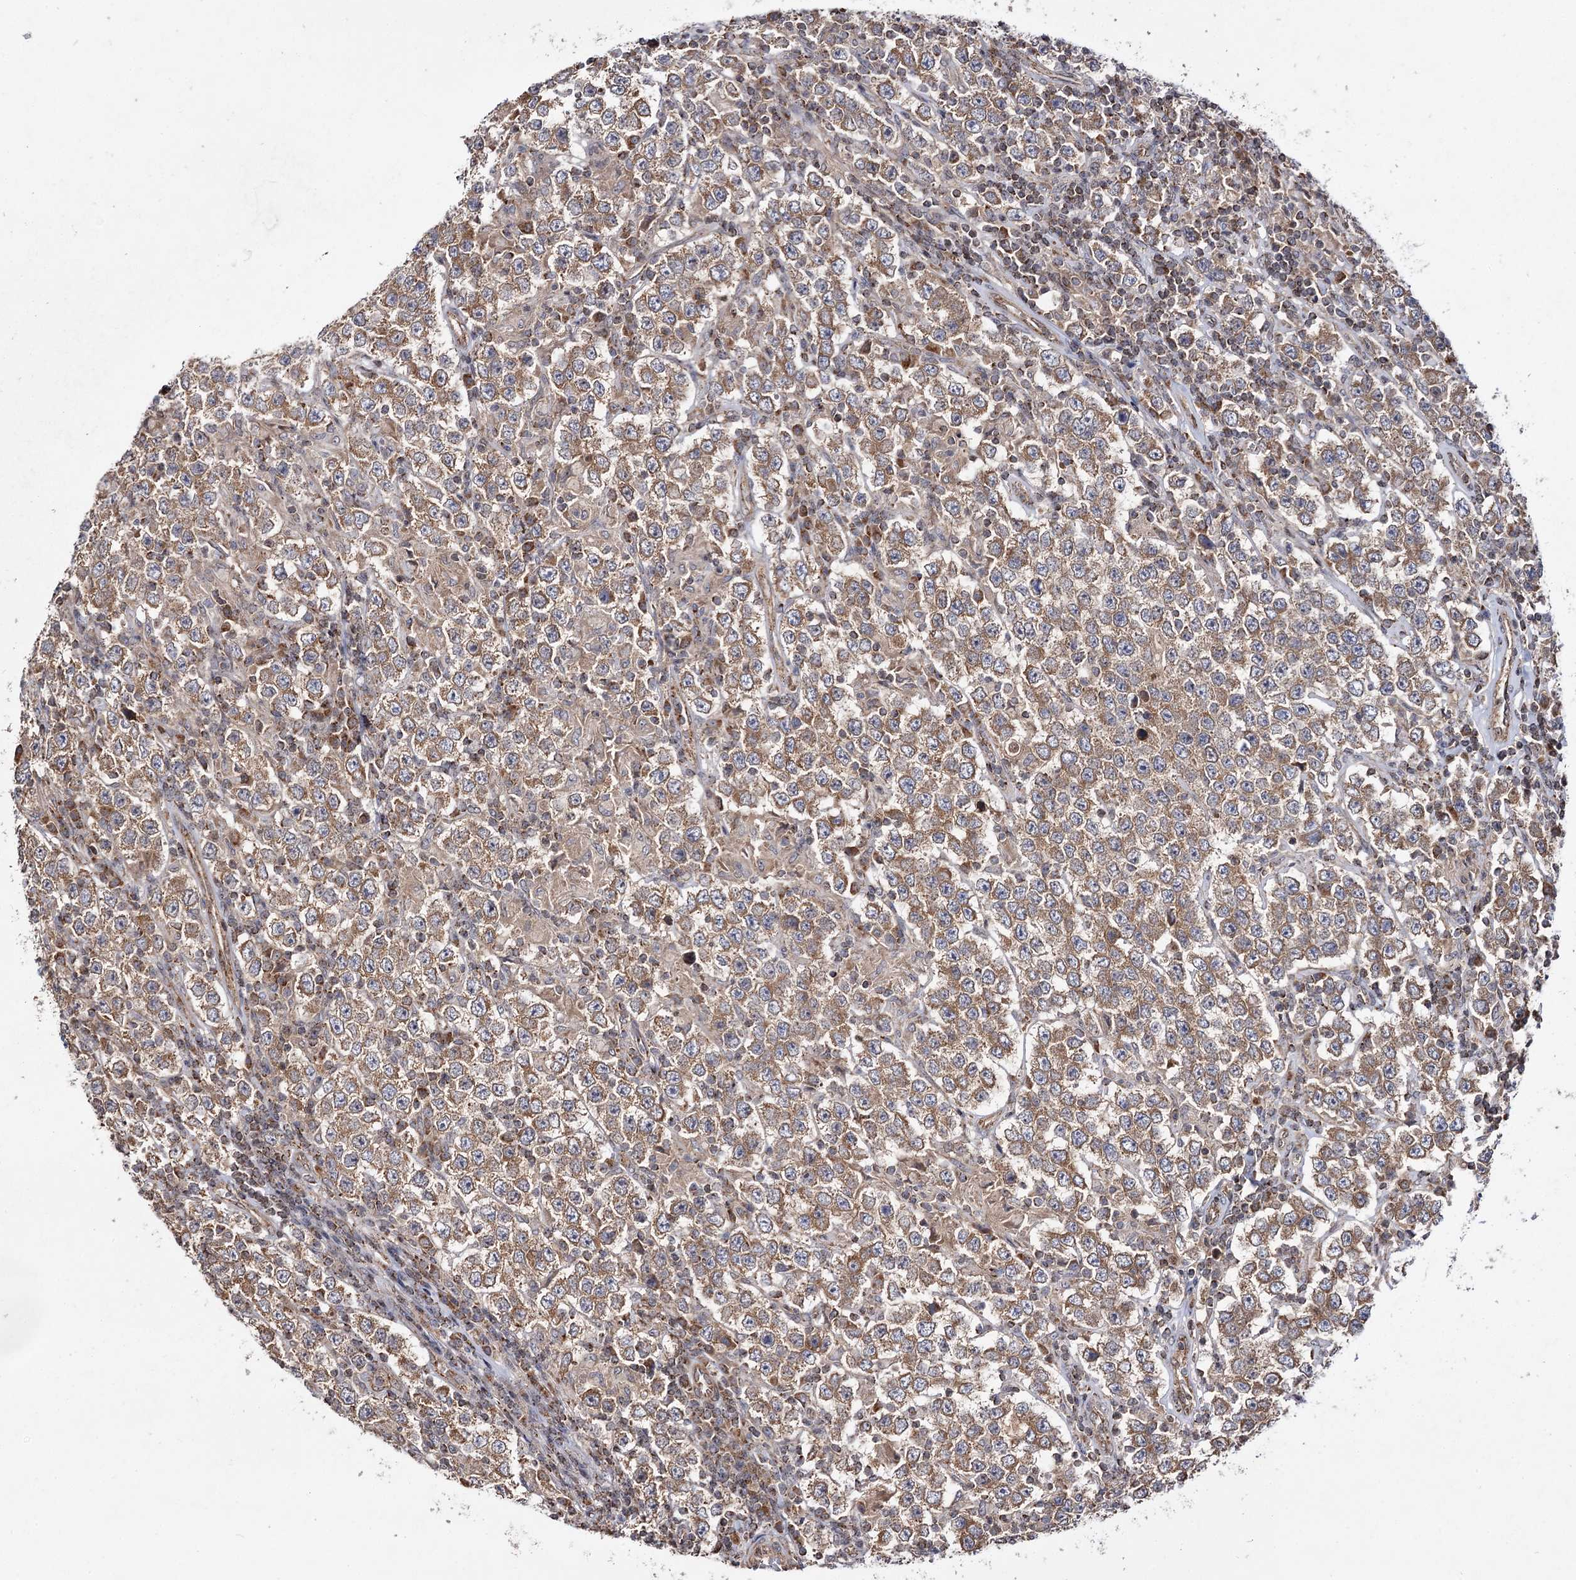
{"staining": {"intensity": "moderate", "quantity": ">75%", "location": "cytoplasmic/membranous"}, "tissue": "testis cancer", "cell_type": "Tumor cells", "image_type": "cancer", "snomed": [{"axis": "morphology", "description": "Normal tissue, NOS"}, {"axis": "morphology", "description": "Urothelial carcinoma, High grade"}, {"axis": "morphology", "description": "Seminoma, NOS"}, {"axis": "morphology", "description": "Carcinoma, Embryonal, NOS"}, {"axis": "topography", "description": "Urinary bladder"}, {"axis": "topography", "description": "Testis"}], "caption": "About >75% of tumor cells in human testis urothelial carcinoma (high-grade) display moderate cytoplasmic/membranous protein staining as visualized by brown immunohistochemical staining.", "gene": "CEP76", "patient": {"sex": "male", "age": 41}}